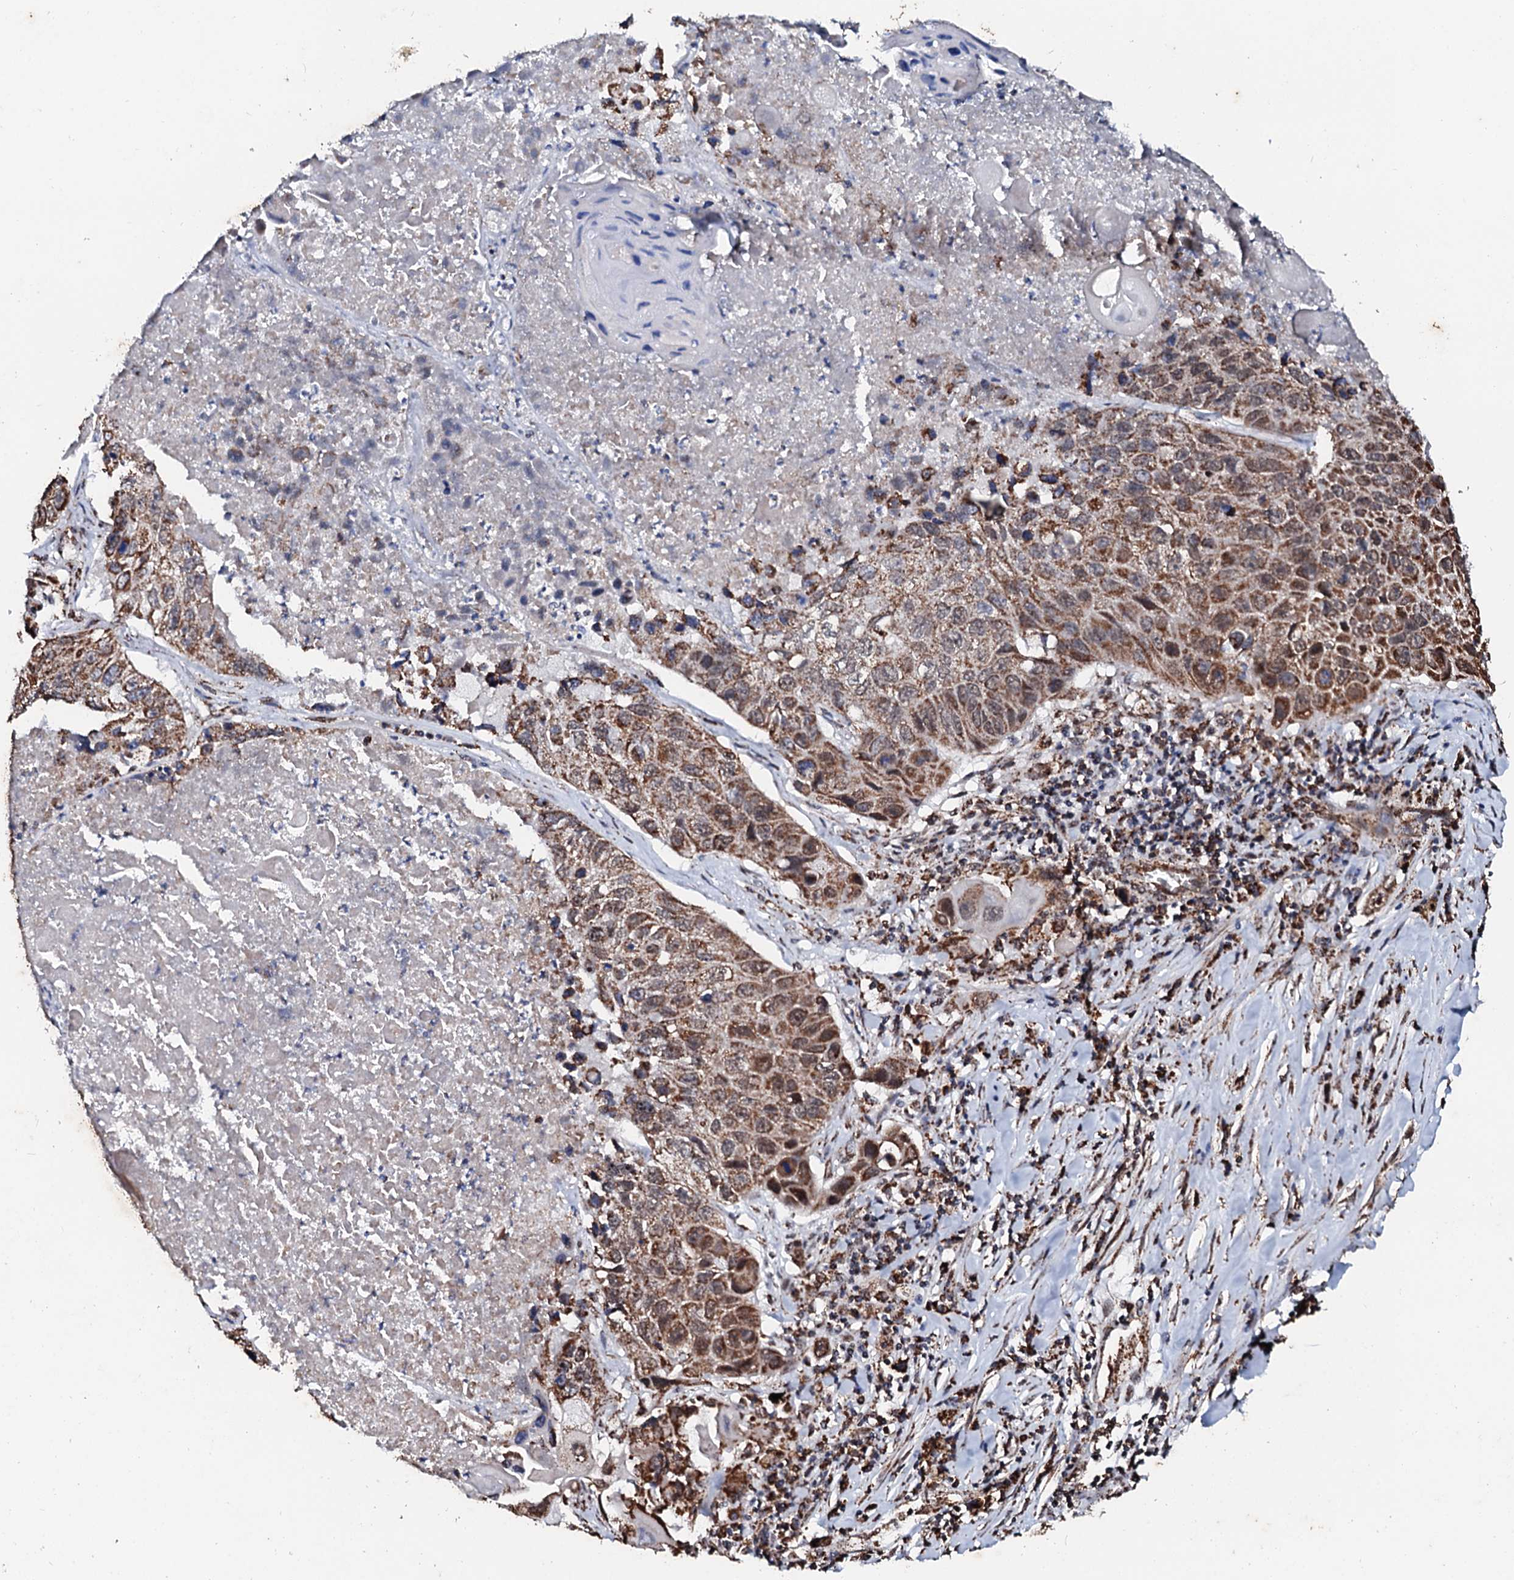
{"staining": {"intensity": "moderate", "quantity": ">75%", "location": "cytoplasmic/membranous"}, "tissue": "lung cancer", "cell_type": "Tumor cells", "image_type": "cancer", "snomed": [{"axis": "morphology", "description": "Squamous cell carcinoma, NOS"}, {"axis": "topography", "description": "Lung"}], "caption": "Lung squamous cell carcinoma stained with DAB (3,3'-diaminobenzidine) immunohistochemistry reveals medium levels of moderate cytoplasmic/membranous staining in about >75% of tumor cells.", "gene": "SECISBP2L", "patient": {"sex": "male", "age": 61}}